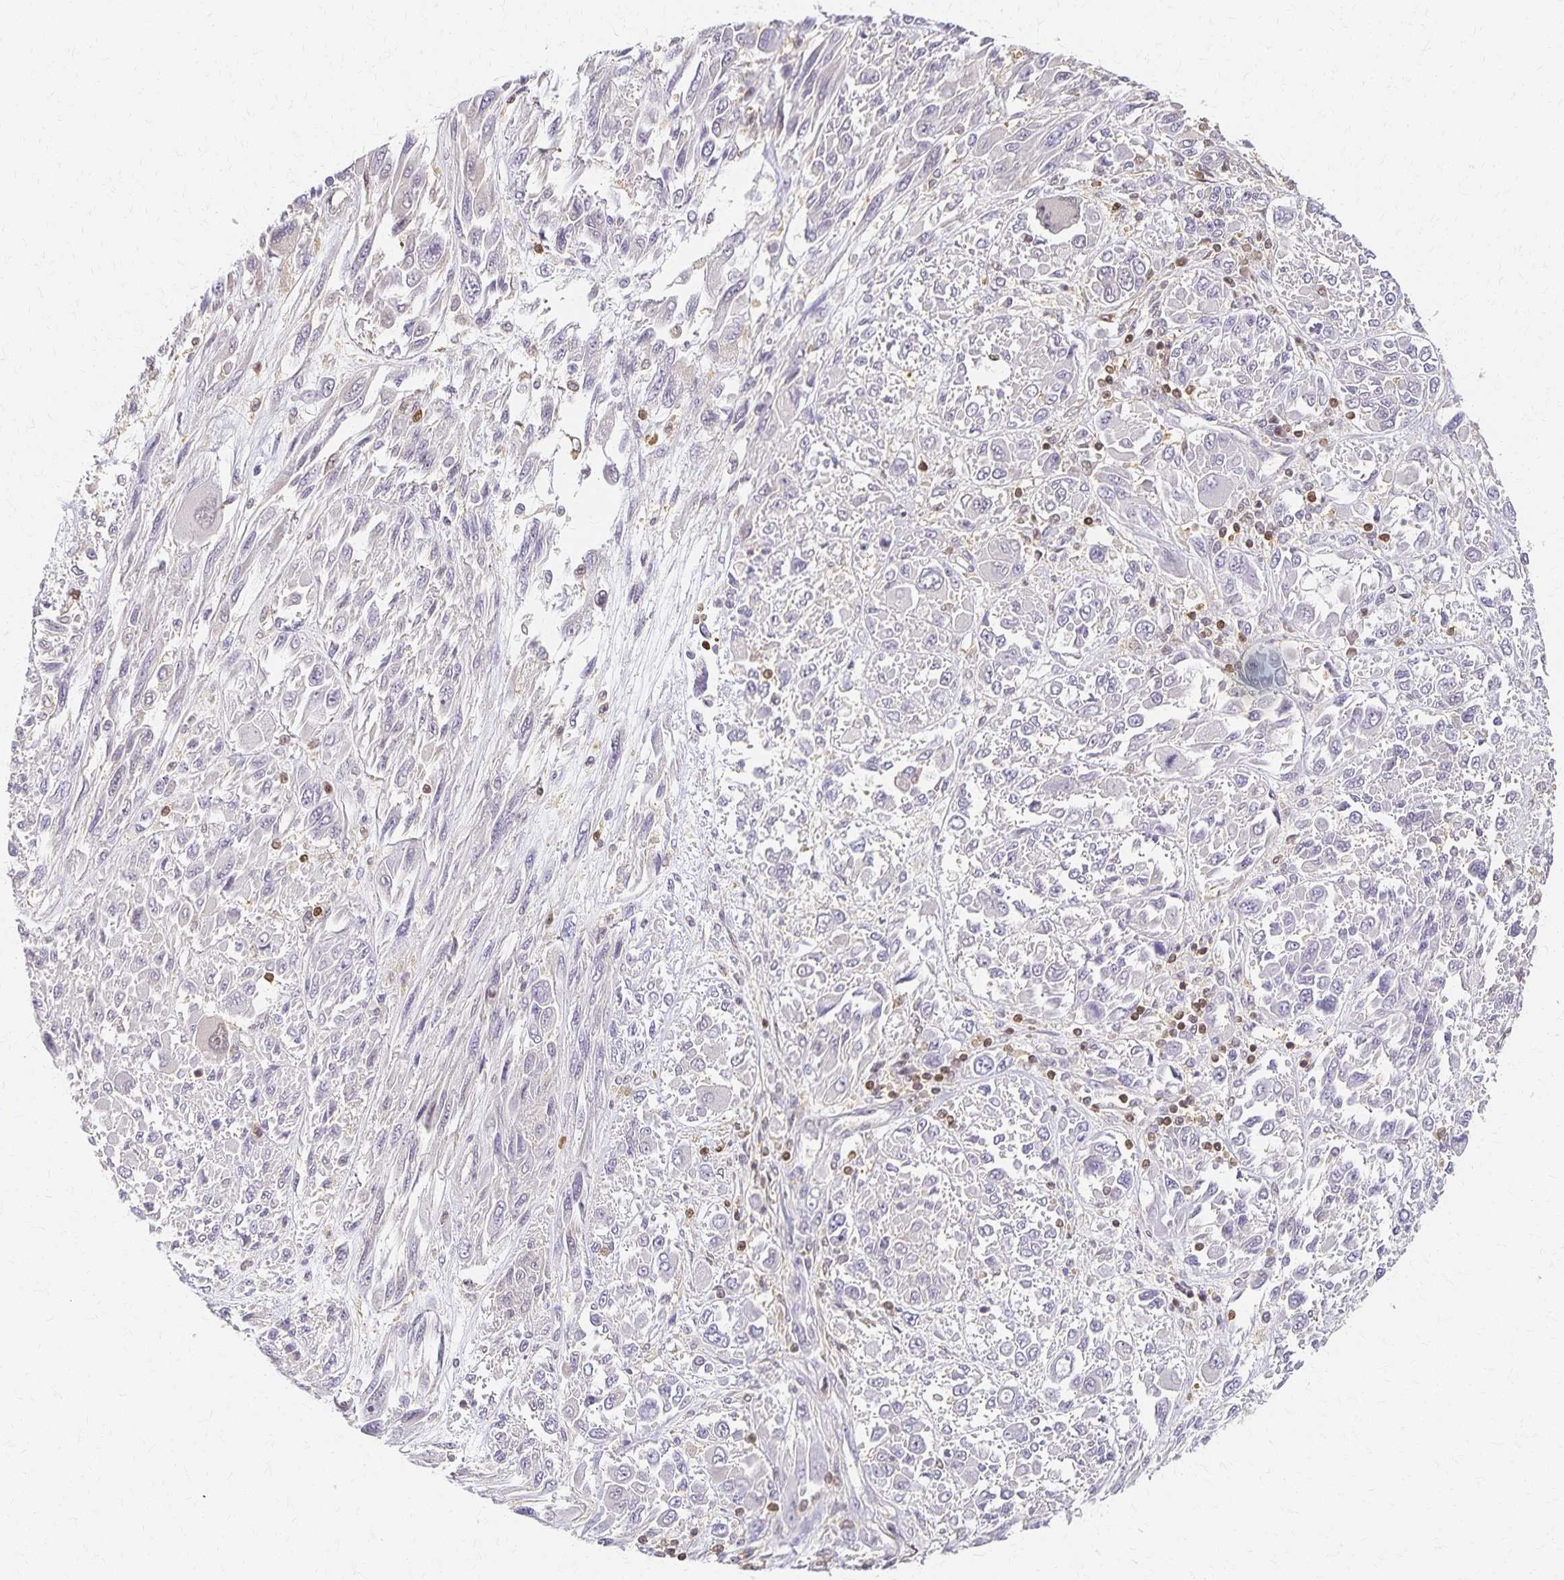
{"staining": {"intensity": "negative", "quantity": "none", "location": "none"}, "tissue": "melanoma", "cell_type": "Tumor cells", "image_type": "cancer", "snomed": [{"axis": "morphology", "description": "Malignant melanoma, NOS"}, {"axis": "topography", "description": "Skin"}], "caption": "This is an IHC micrograph of malignant melanoma. There is no staining in tumor cells.", "gene": "AZGP1", "patient": {"sex": "female", "age": 91}}